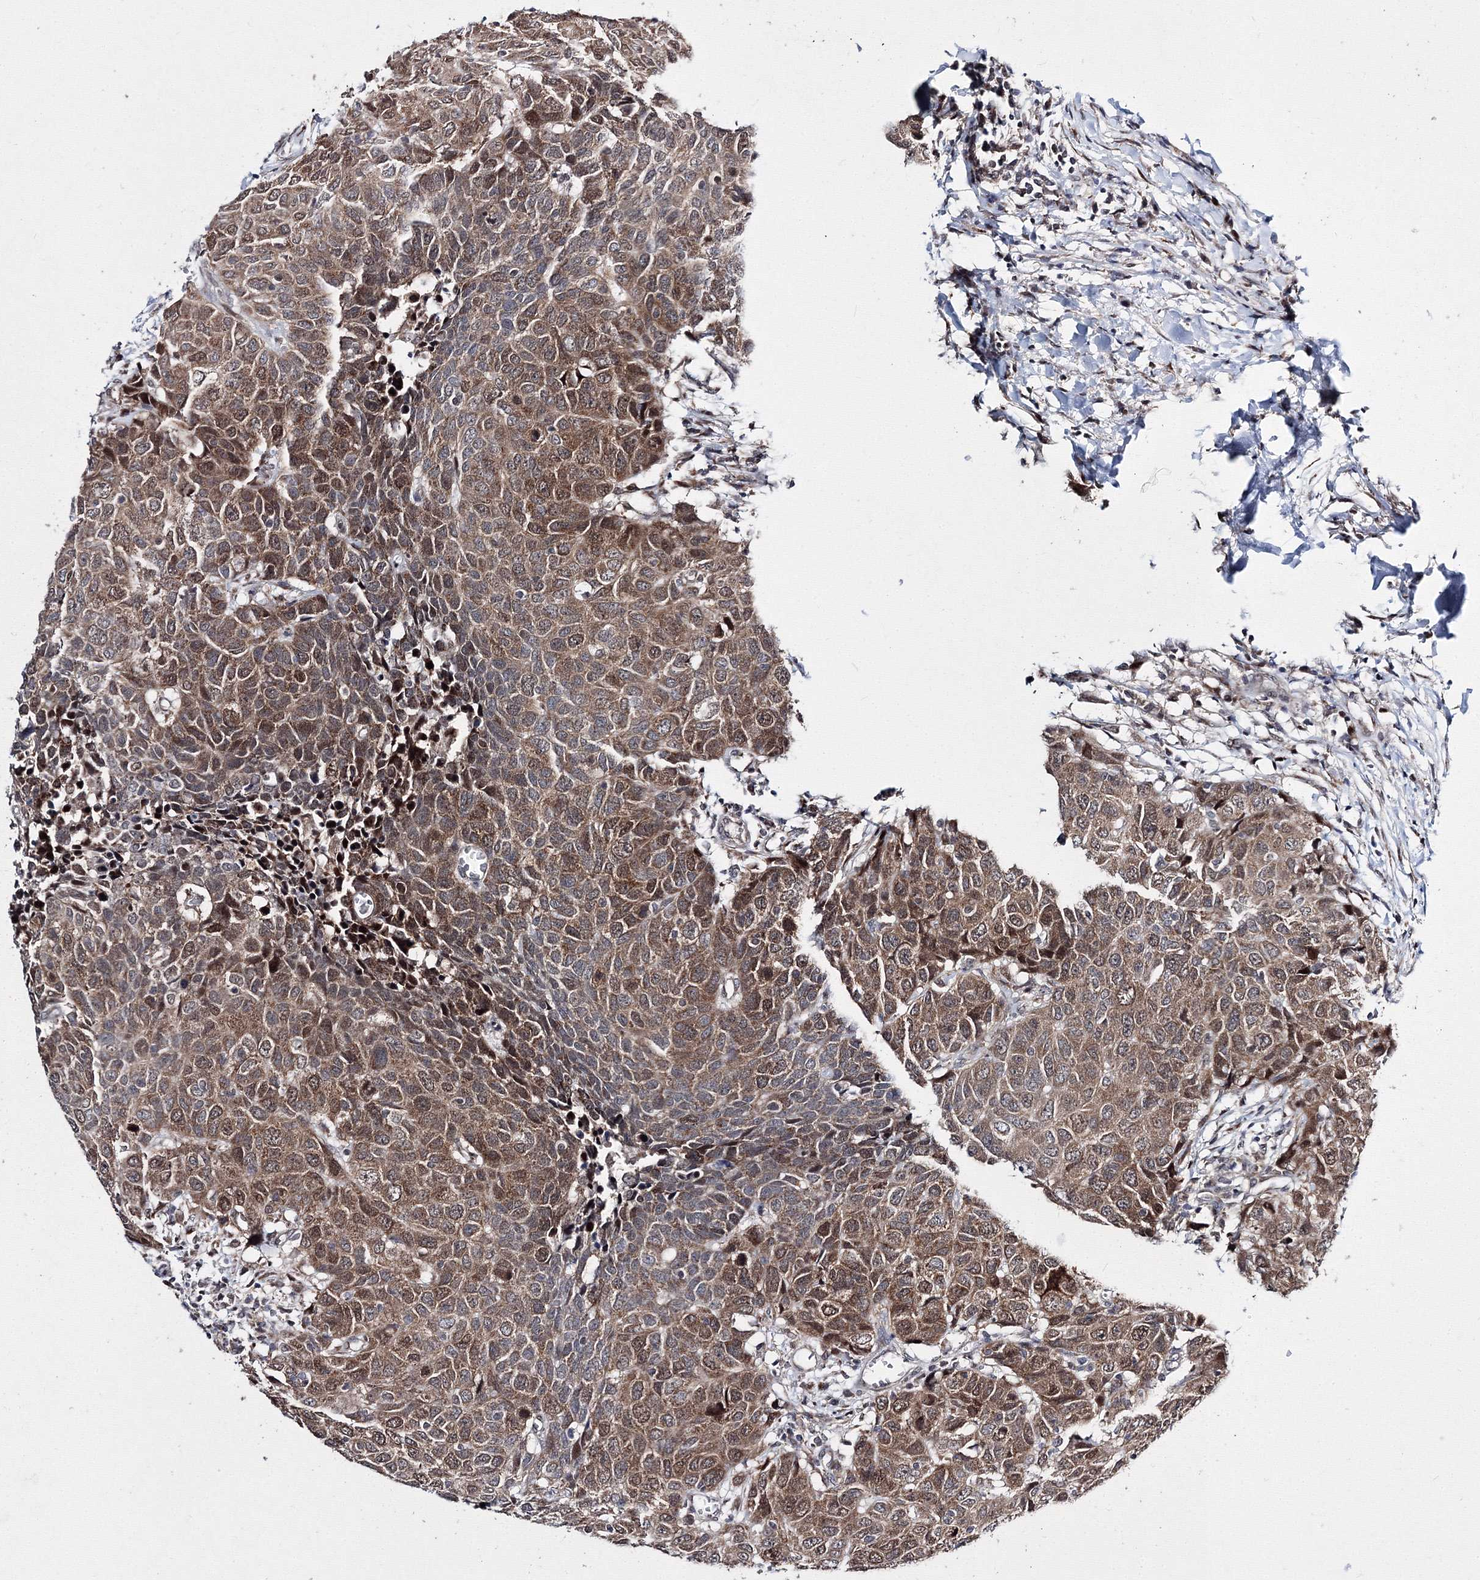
{"staining": {"intensity": "moderate", "quantity": ">75%", "location": "cytoplasmic/membranous,nuclear"}, "tissue": "head and neck cancer", "cell_type": "Tumor cells", "image_type": "cancer", "snomed": [{"axis": "morphology", "description": "Squamous cell carcinoma, NOS"}, {"axis": "topography", "description": "Head-Neck"}], "caption": "Protein analysis of head and neck cancer tissue displays moderate cytoplasmic/membranous and nuclear staining in about >75% of tumor cells.", "gene": "GPN1", "patient": {"sex": "male", "age": 66}}